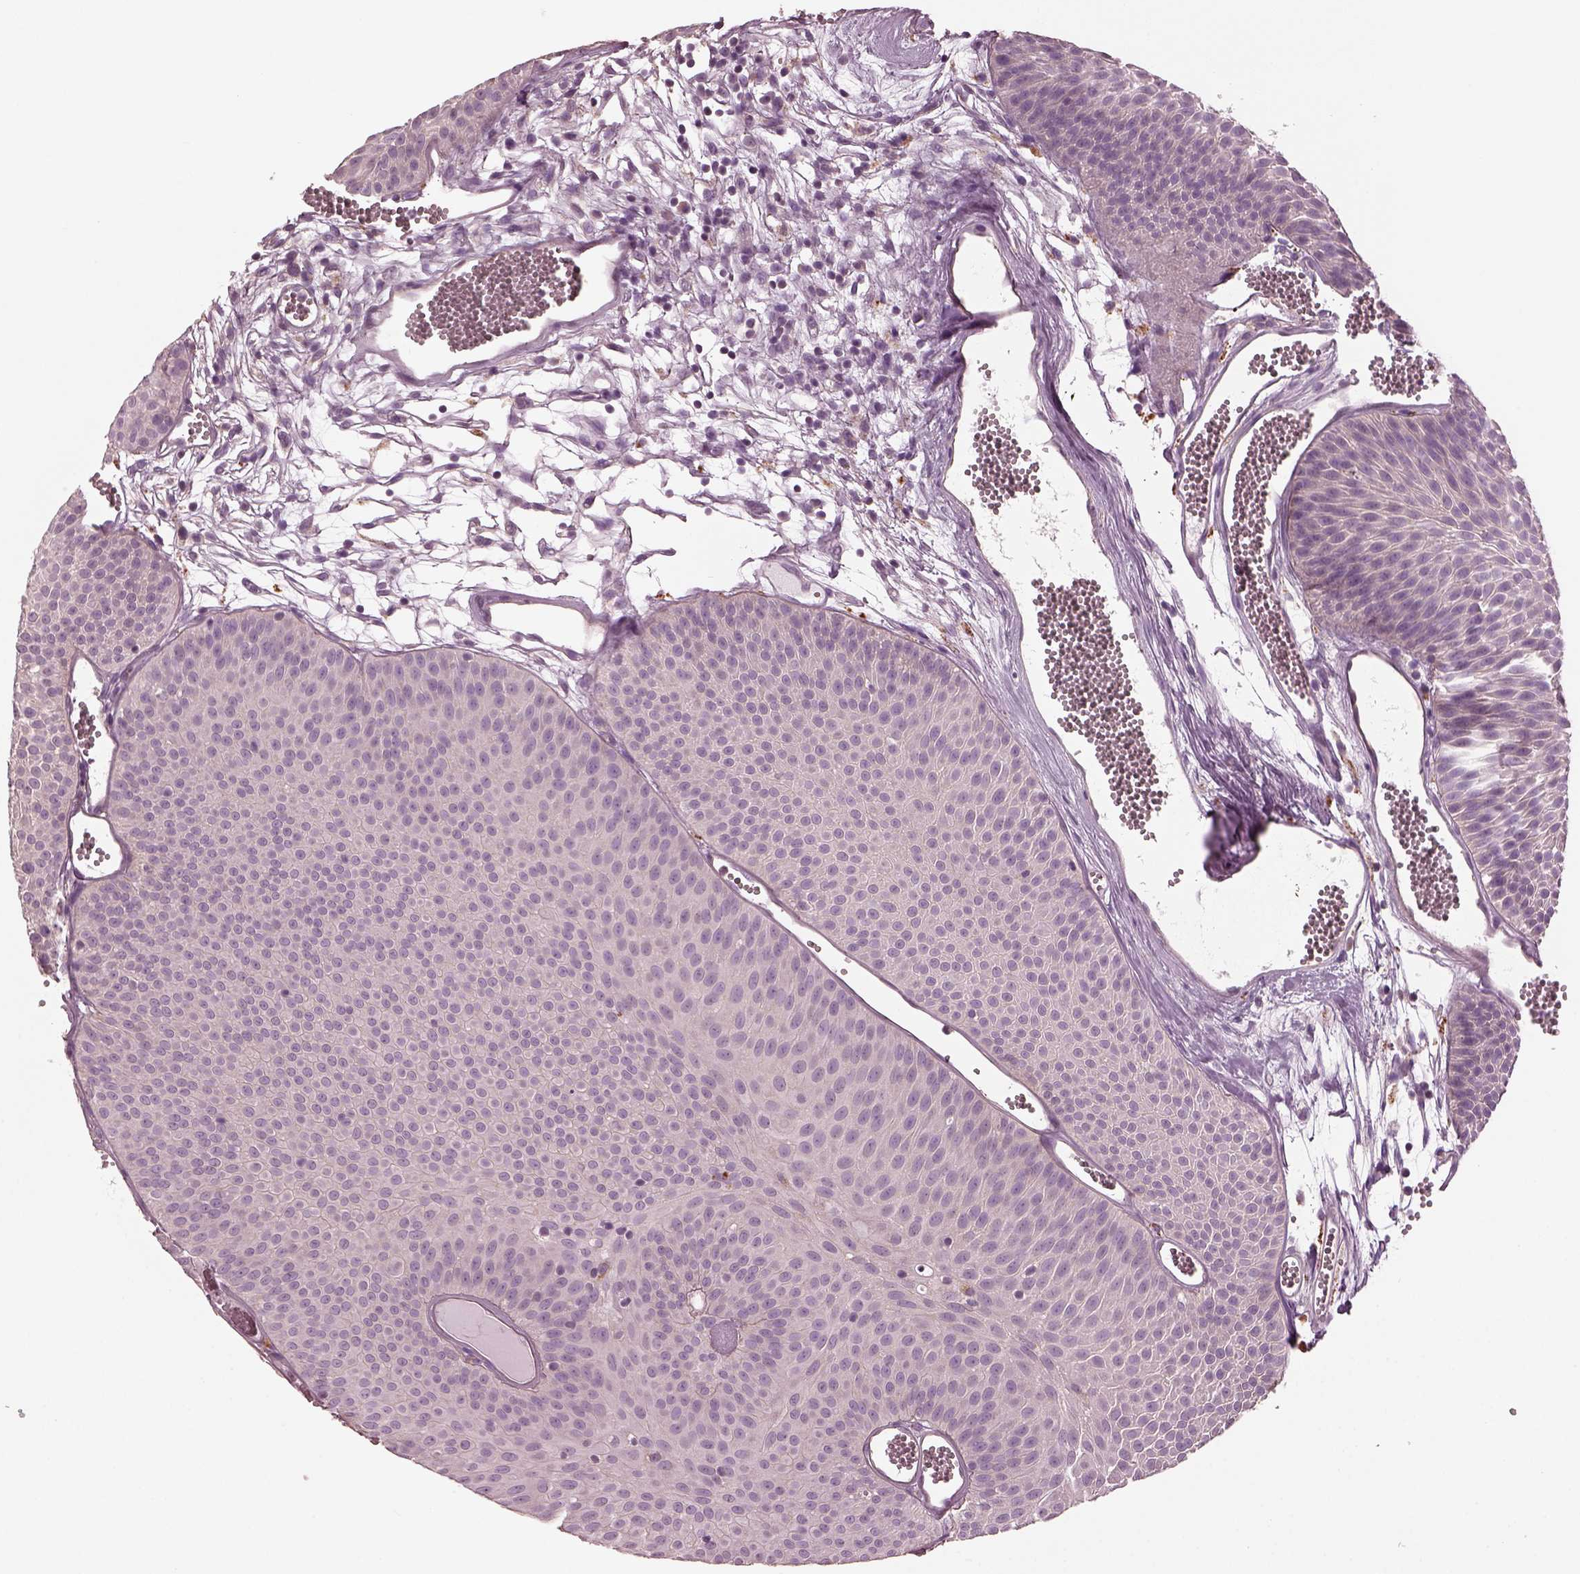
{"staining": {"intensity": "negative", "quantity": "none", "location": "none"}, "tissue": "urothelial cancer", "cell_type": "Tumor cells", "image_type": "cancer", "snomed": [{"axis": "morphology", "description": "Urothelial carcinoma, Low grade"}, {"axis": "topography", "description": "Urinary bladder"}], "caption": "Immunohistochemistry micrograph of low-grade urothelial carcinoma stained for a protein (brown), which displays no staining in tumor cells.", "gene": "ODAD1", "patient": {"sex": "male", "age": 52}}